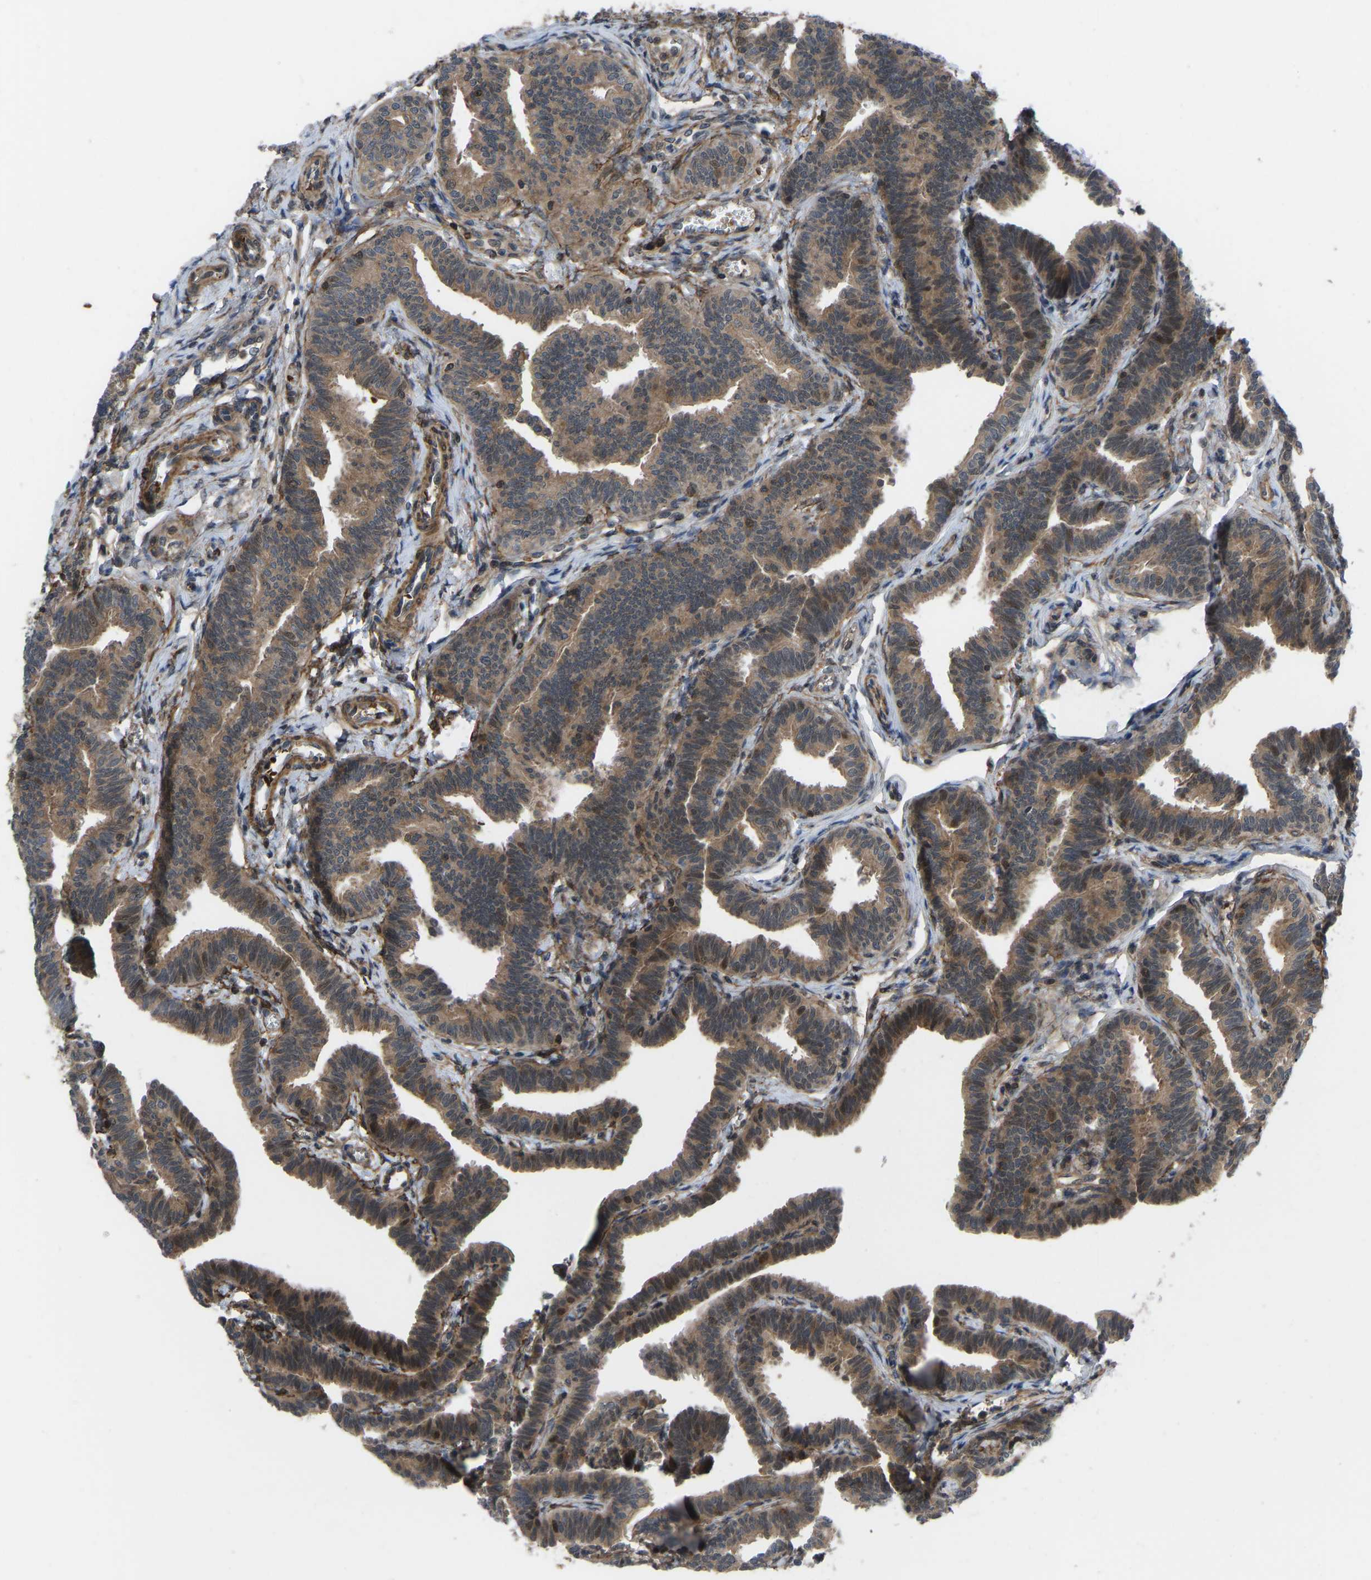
{"staining": {"intensity": "moderate", "quantity": ">75%", "location": "cytoplasmic/membranous,nuclear"}, "tissue": "fallopian tube", "cell_type": "Glandular cells", "image_type": "normal", "snomed": [{"axis": "morphology", "description": "Normal tissue, NOS"}, {"axis": "topography", "description": "Fallopian tube"}, {"axis": "topography", "description": "Ovary"}], "caption": "Immunohistochemistry of benign fallopian tube reveals medium levels of moderate cytoplasmic/membranous,nuclear positivity in about >75% of glandular cells. Nuclei are stained in blue.", "gene": "CYP7B1", "patient": {"sex": "female", "age": 23}}